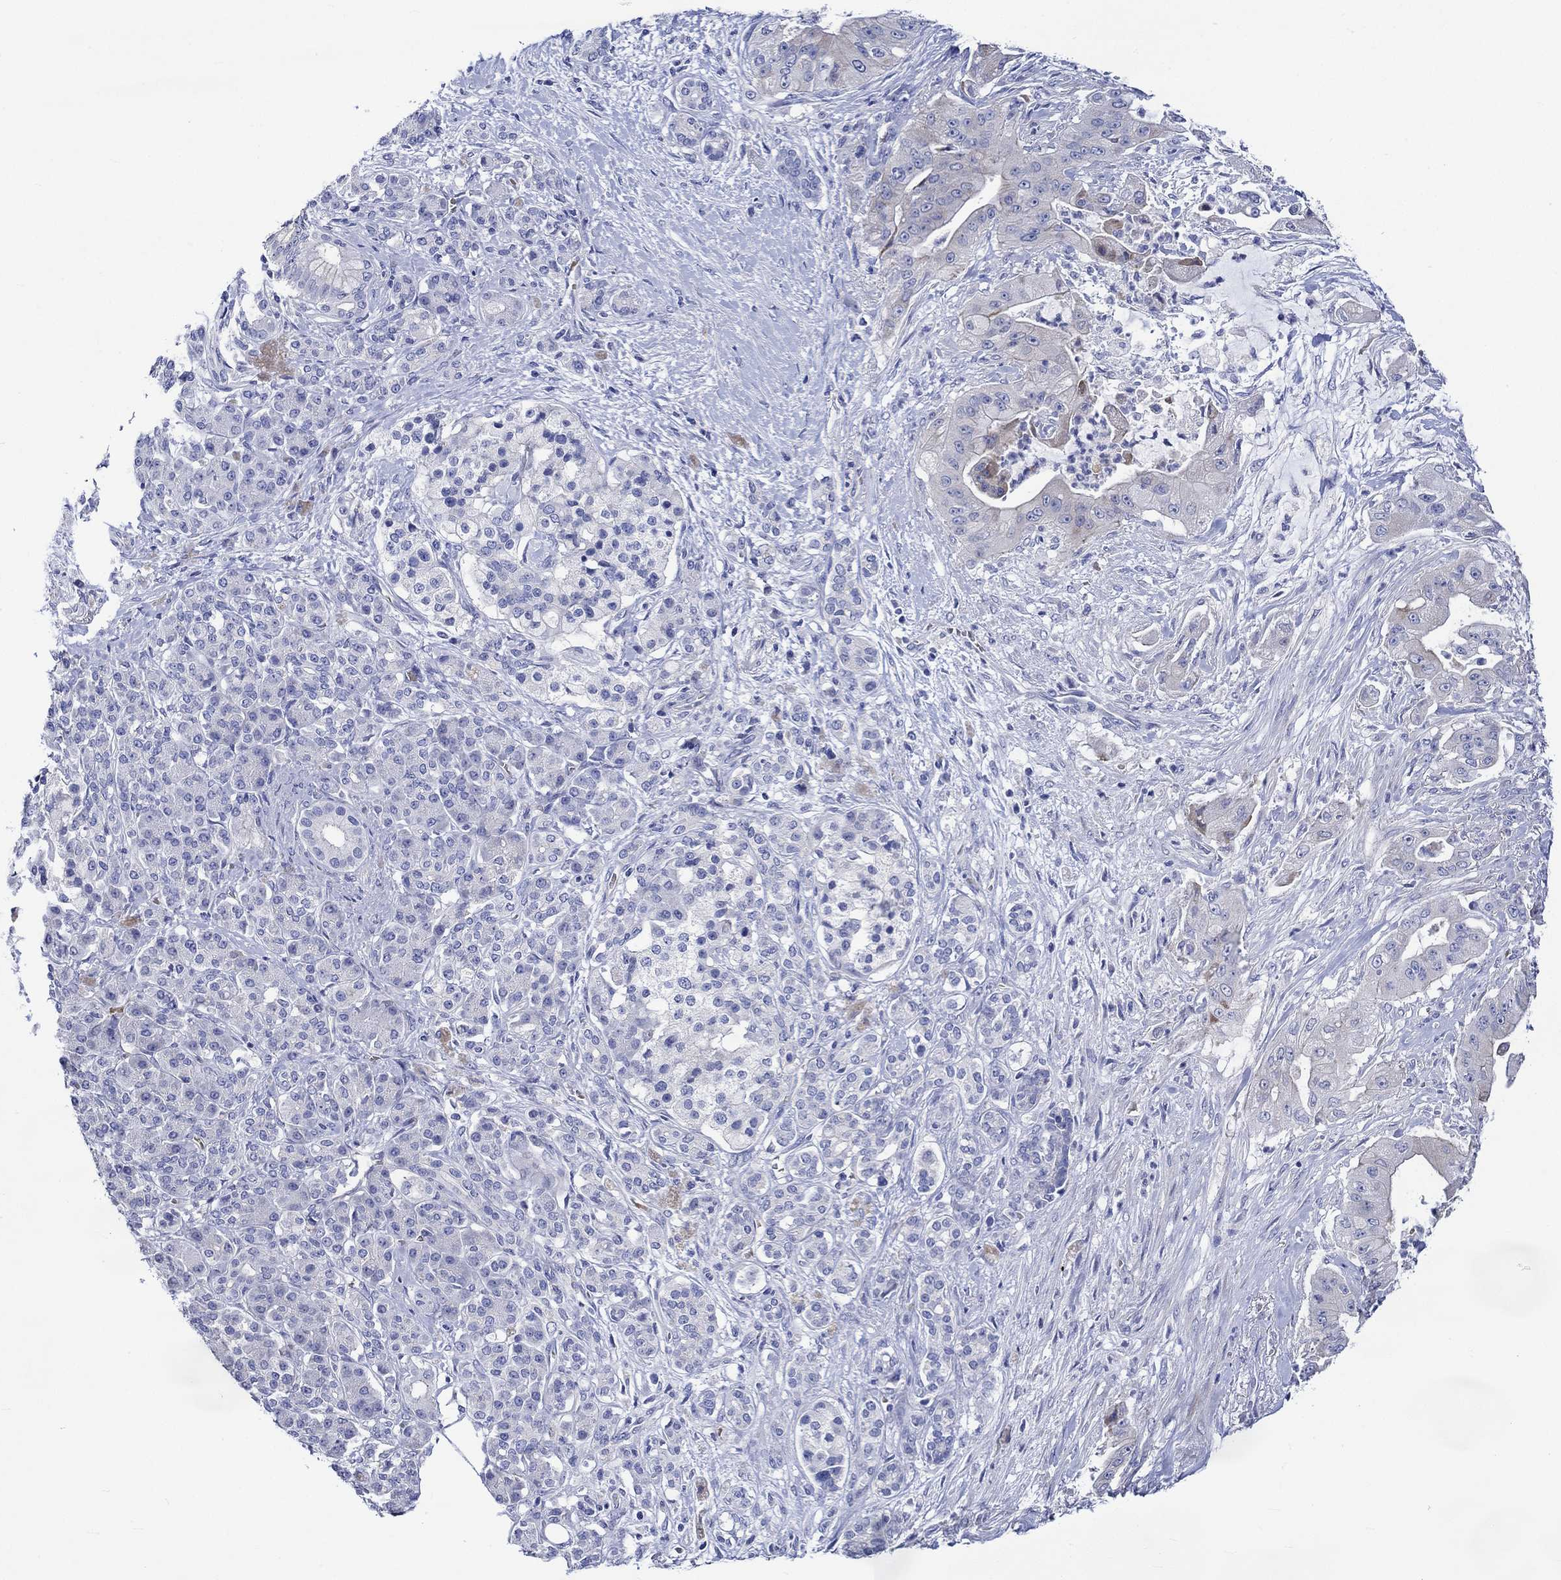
{"staining": {"intensity": "negative", "quantity": "none", "location": "none"}, "tissue": "pancreatic cancer", "cell_type": "Tumor cells", "image_type": "cancer", "snomed": [{"axis": "morphology", "description": "Normal tissue, NOS"}, {"axis": "morphology", "description": "Inflammation, NOS"}, {"axis": "morphology", "description": "Adenocarcinoma, NOS"}, {"axis": "topography", "description": "Pancreas"}], "caption": "Human pancreatic adenocarcinoma stained for a protein using immunohistochemistry reveals no staining in tumor cells.", "gene": "NRIP3", "patient": {"sex": "male", "age": 57}}